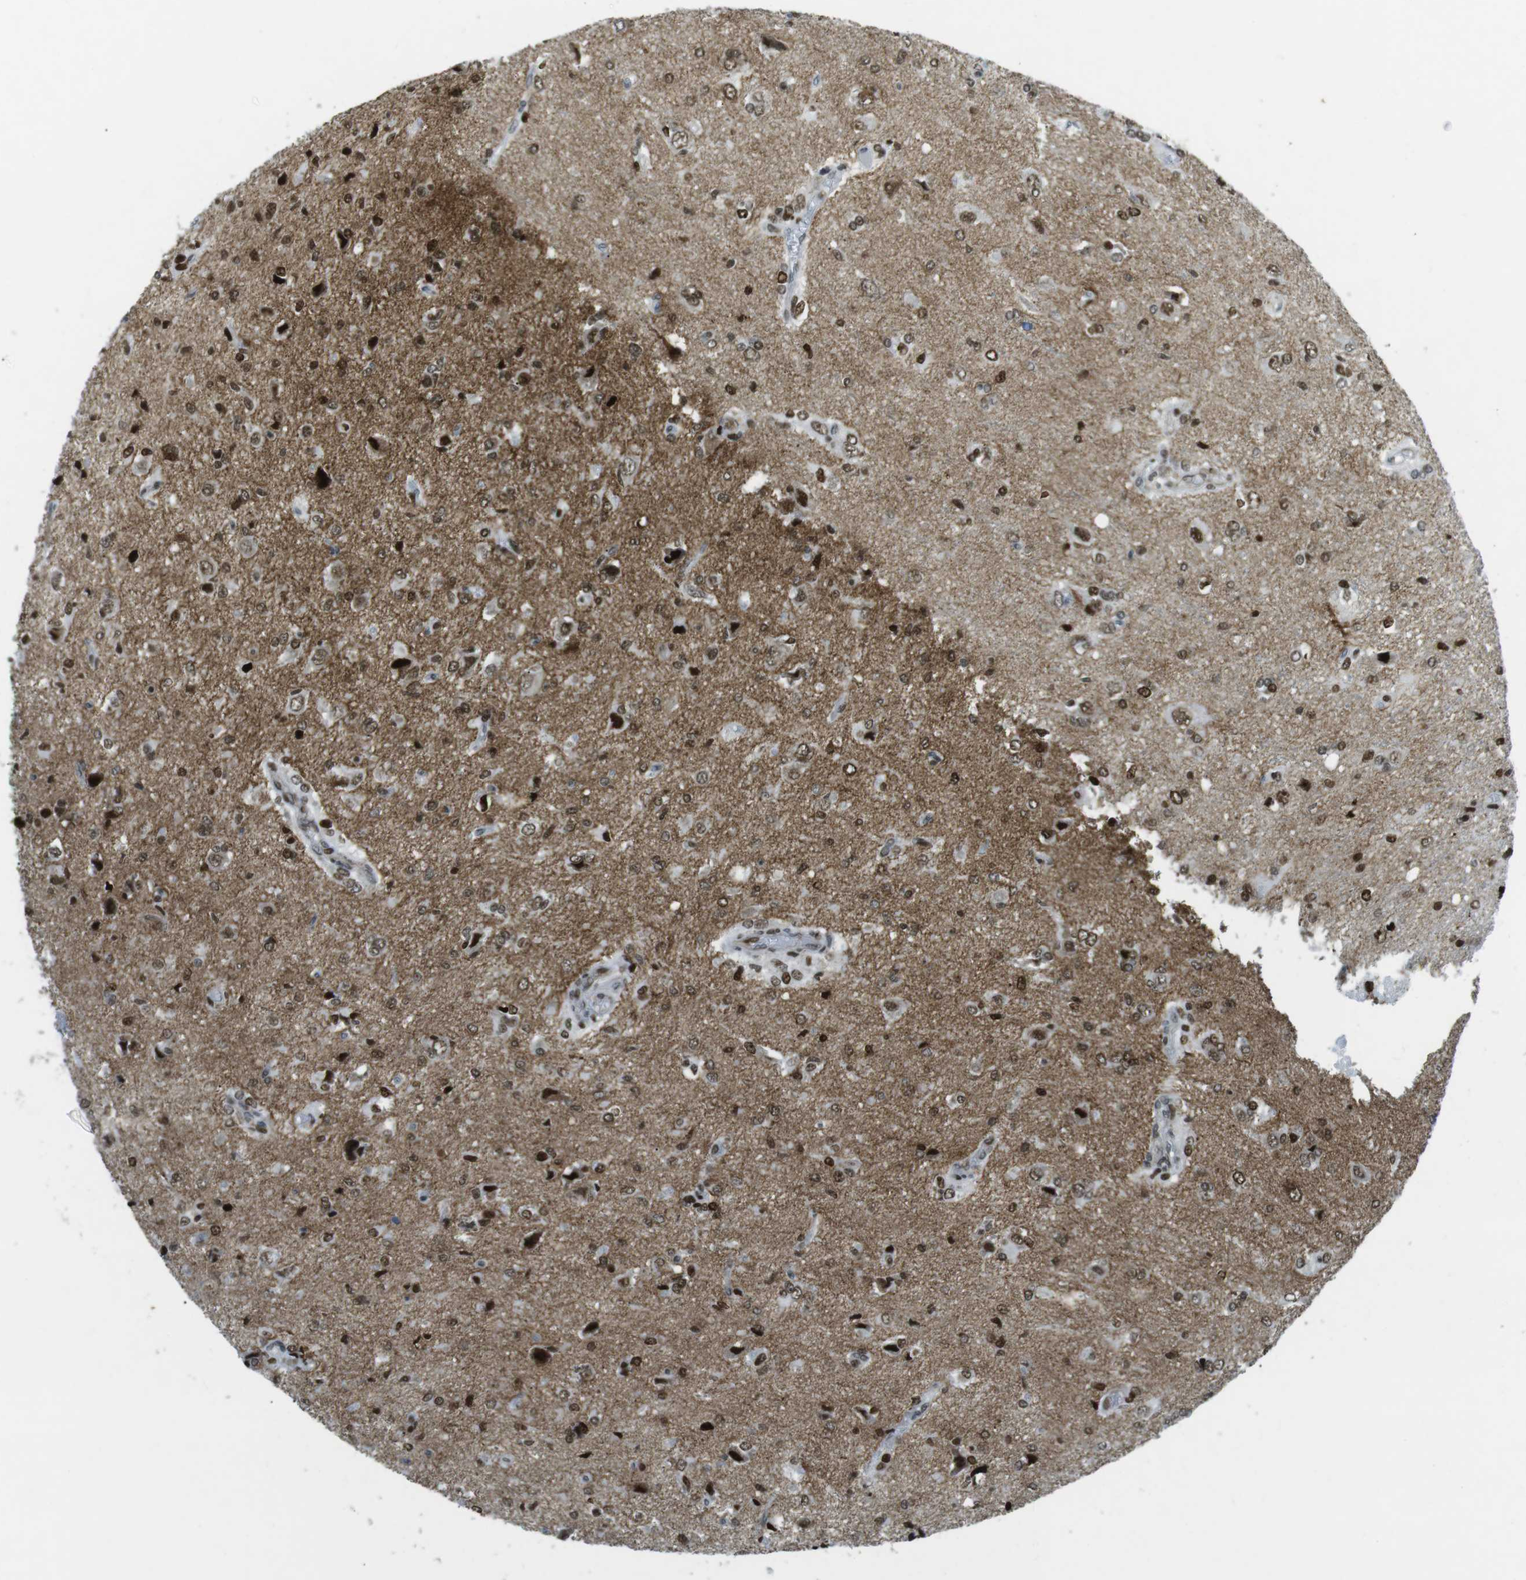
{"staining": {"intensity": "strong", "quantity": ">75%", "location": "nuclear"}, "tissue": "glioma", "cell_type": "Tumor cells", "image_type": "cancer", "snomed": [{"axis": "morphology", "description": "Glioma, malignant, High grade"}, {"axis": "topography", "description": "Brain"}], "caption": "This is a photomicrograph of immunohistochemistry staining of glioma, which shows strong staining in the nuclear of tumor cells.", "gene": "ARID1A", "patient": {"sex": "female", "age": 59}}